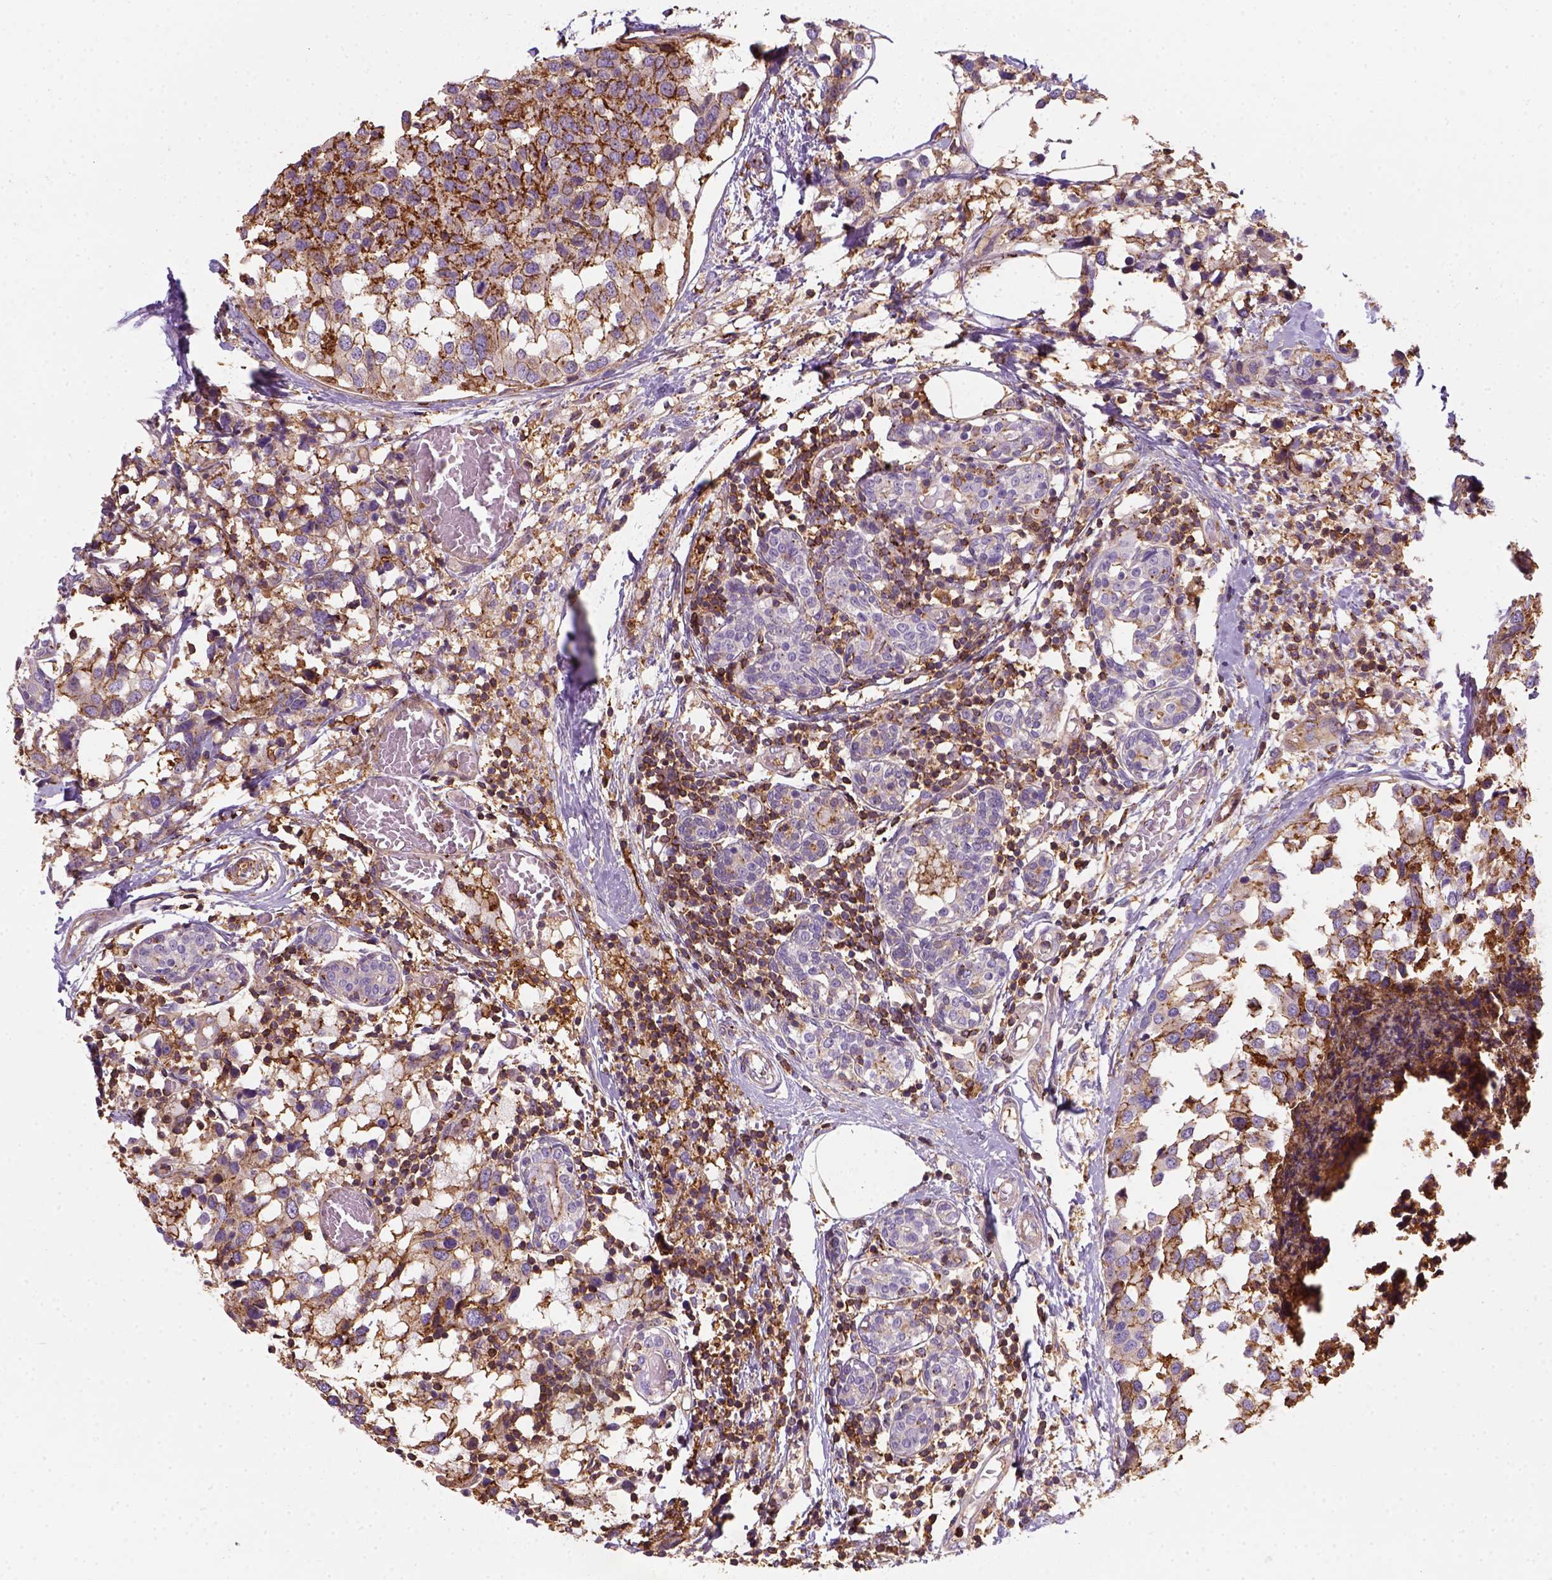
{"staining": {"intensity": "strong", "quantity": "<25%", "location": "cytoplasmic/membranous"}, "tissue": "breast cancer", "cell_type": "Tumor cells", "image_type": "cancer", "snomed": [{"axis": "morphology", "description": "Lobular carcinoma"}, {"axis": "topography", "description": "Breast"}], "caption": "This is an image of IHC staining of breast lobular carcinoma, which shows strong positivity in the cytoplasmic/membranous of tumor cells.", "gene": "GPRC5D", "patient": {"sex": "female", "age": 59}}